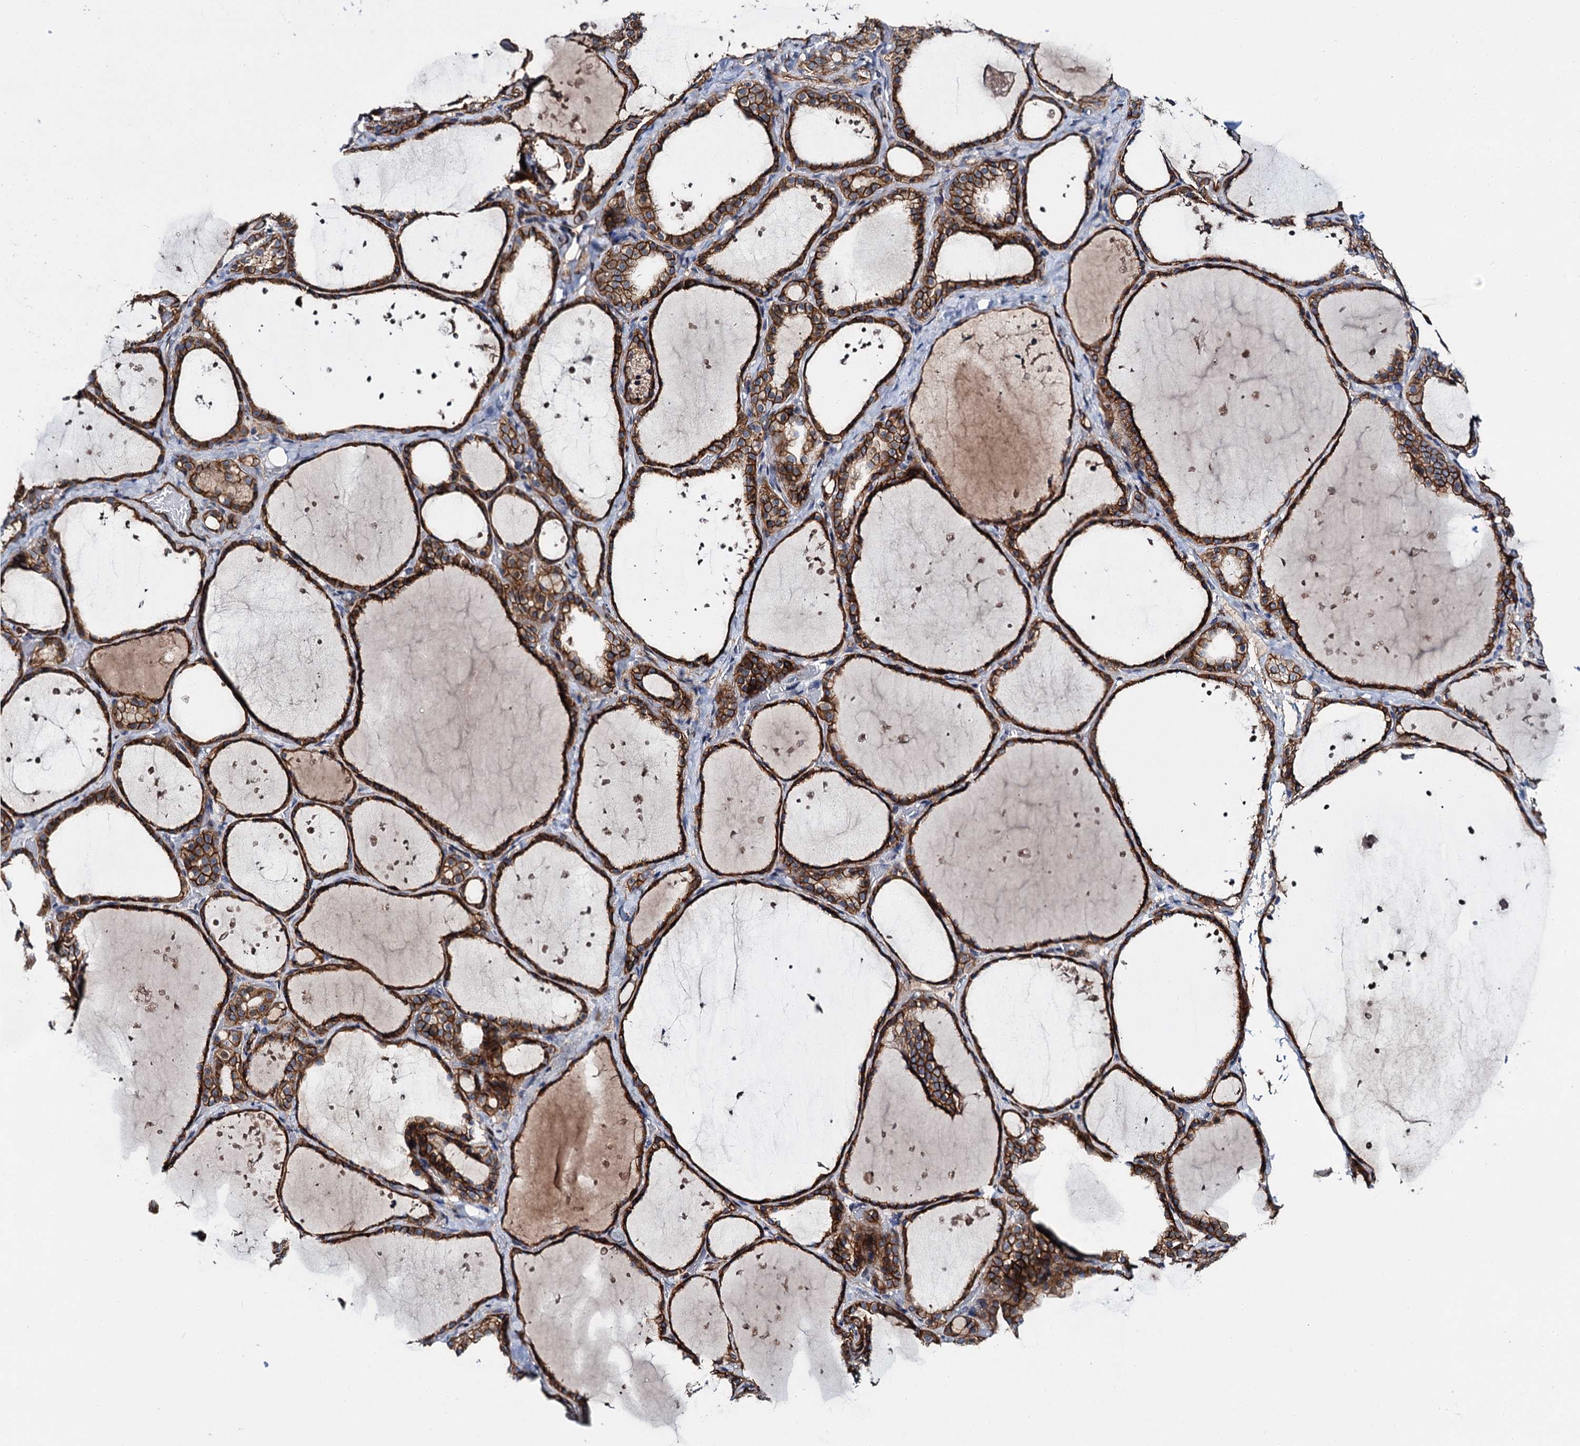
{"staining": {"intensity": "strong", "quantity": "25%-75%", "location": "cytoplasmic/membranous"}, "tissue": "thyroid gland", "cell_type": "Glandular cells", "image_type": "normal", "snomed": [{"axis": "morphology", "description": "Normal tissue, NOS"}, {"axis": "topography", "description": "Thyroid gland"}], "caption": "A high amount of strong cytoplasmic/membranous positivity is identified in approximately 25%-75% of glandular cells in unremarkable thyroid gland.", "gene": "ABLIM1", "patient": {"sex": "female", "age": 44}}